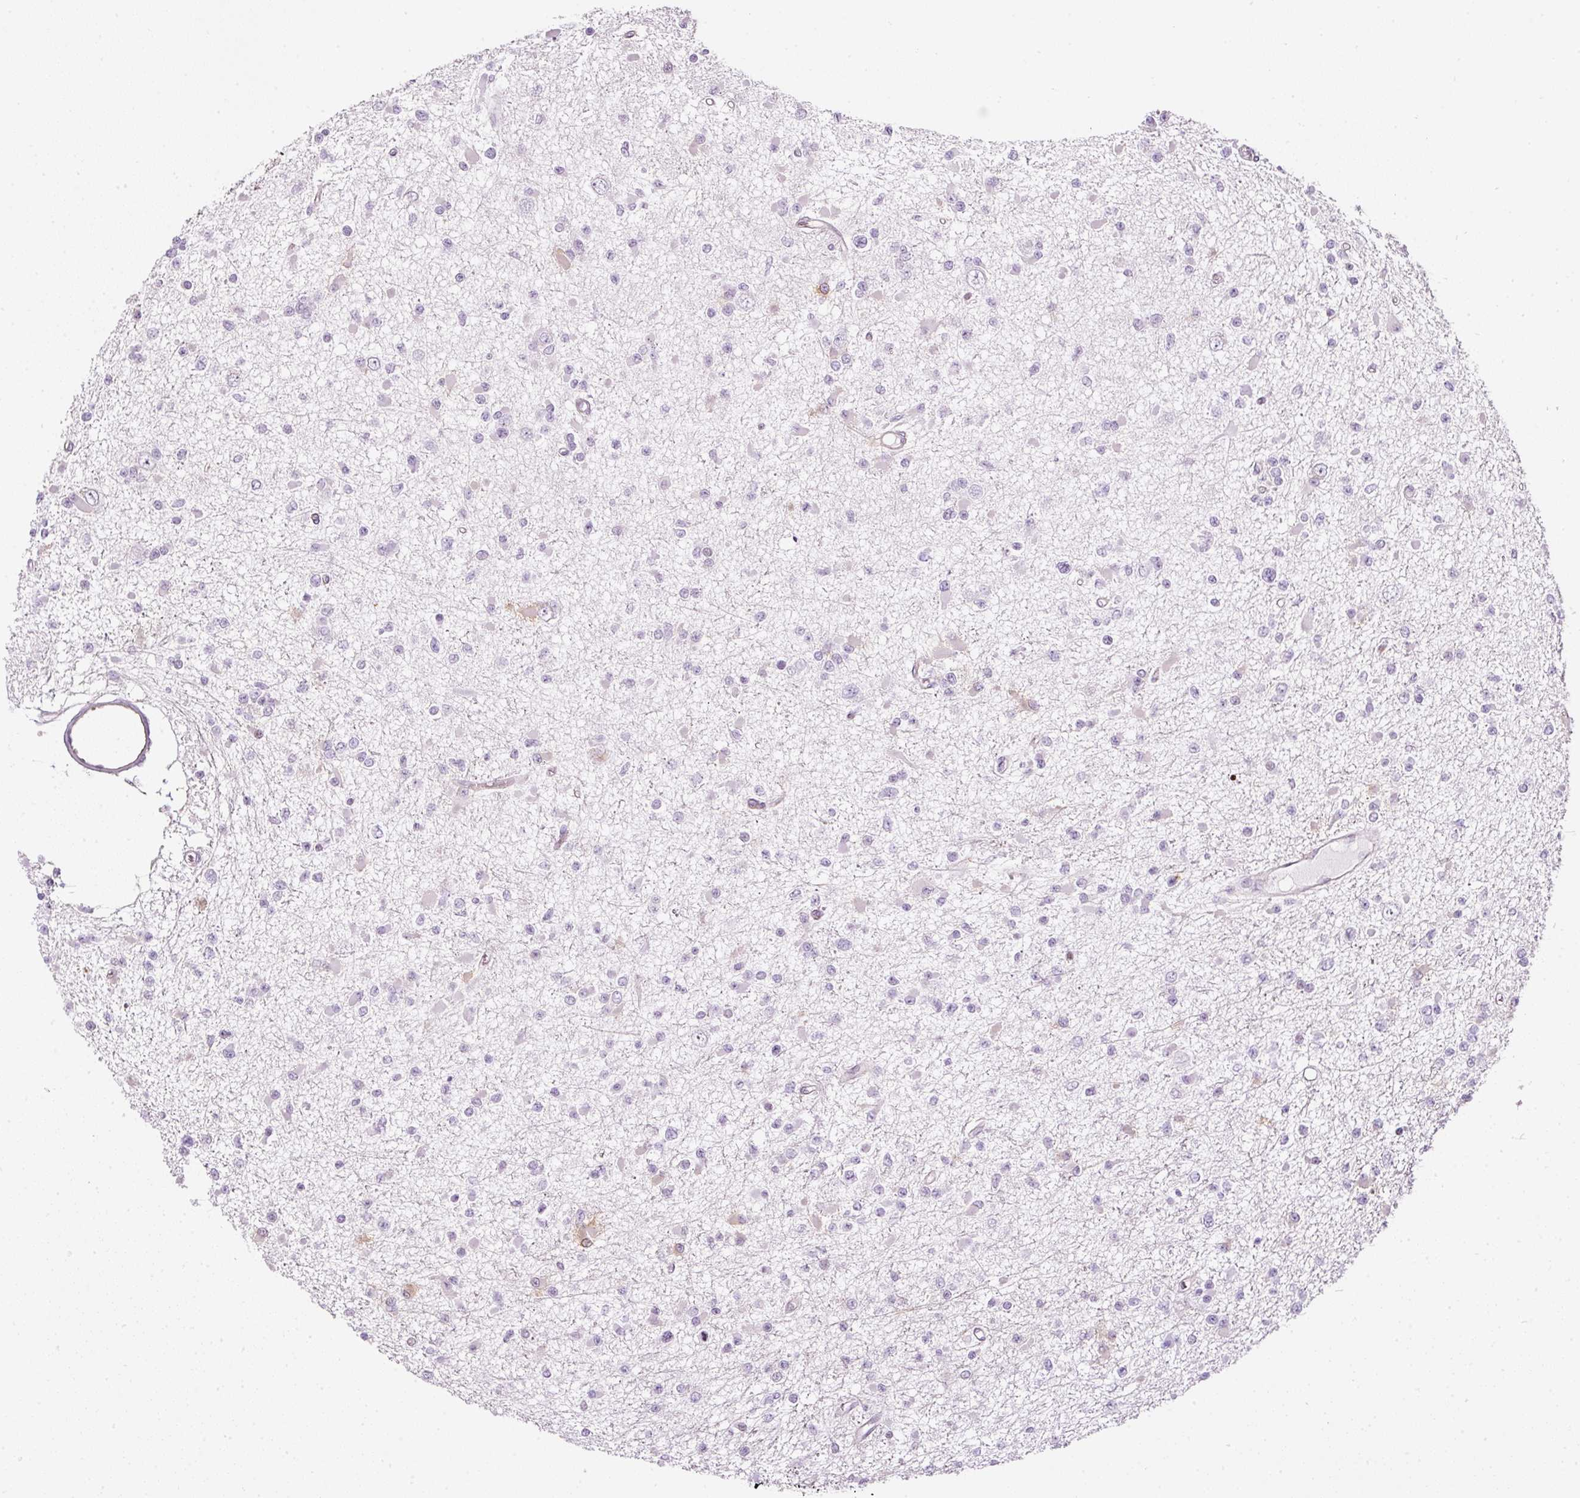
{"staining": {"intensity": "negative", "quantity": "none", "location": "none"}, "tissue": "glioma", "cell_type": "Tumor cells", "image_type": "cancer", "snomed": [{"axis": "morphology", "description": "Glioma, malignant, Low grade"}, {"axis": "topography", "description": "Brain"}], "caption": "The IHC image has no significant positivity in tumor cells of glioma tissue. Nuclei are stained in blue.", "gene": "SCNM1", "patient": {"sex": "female", "age": 22}}